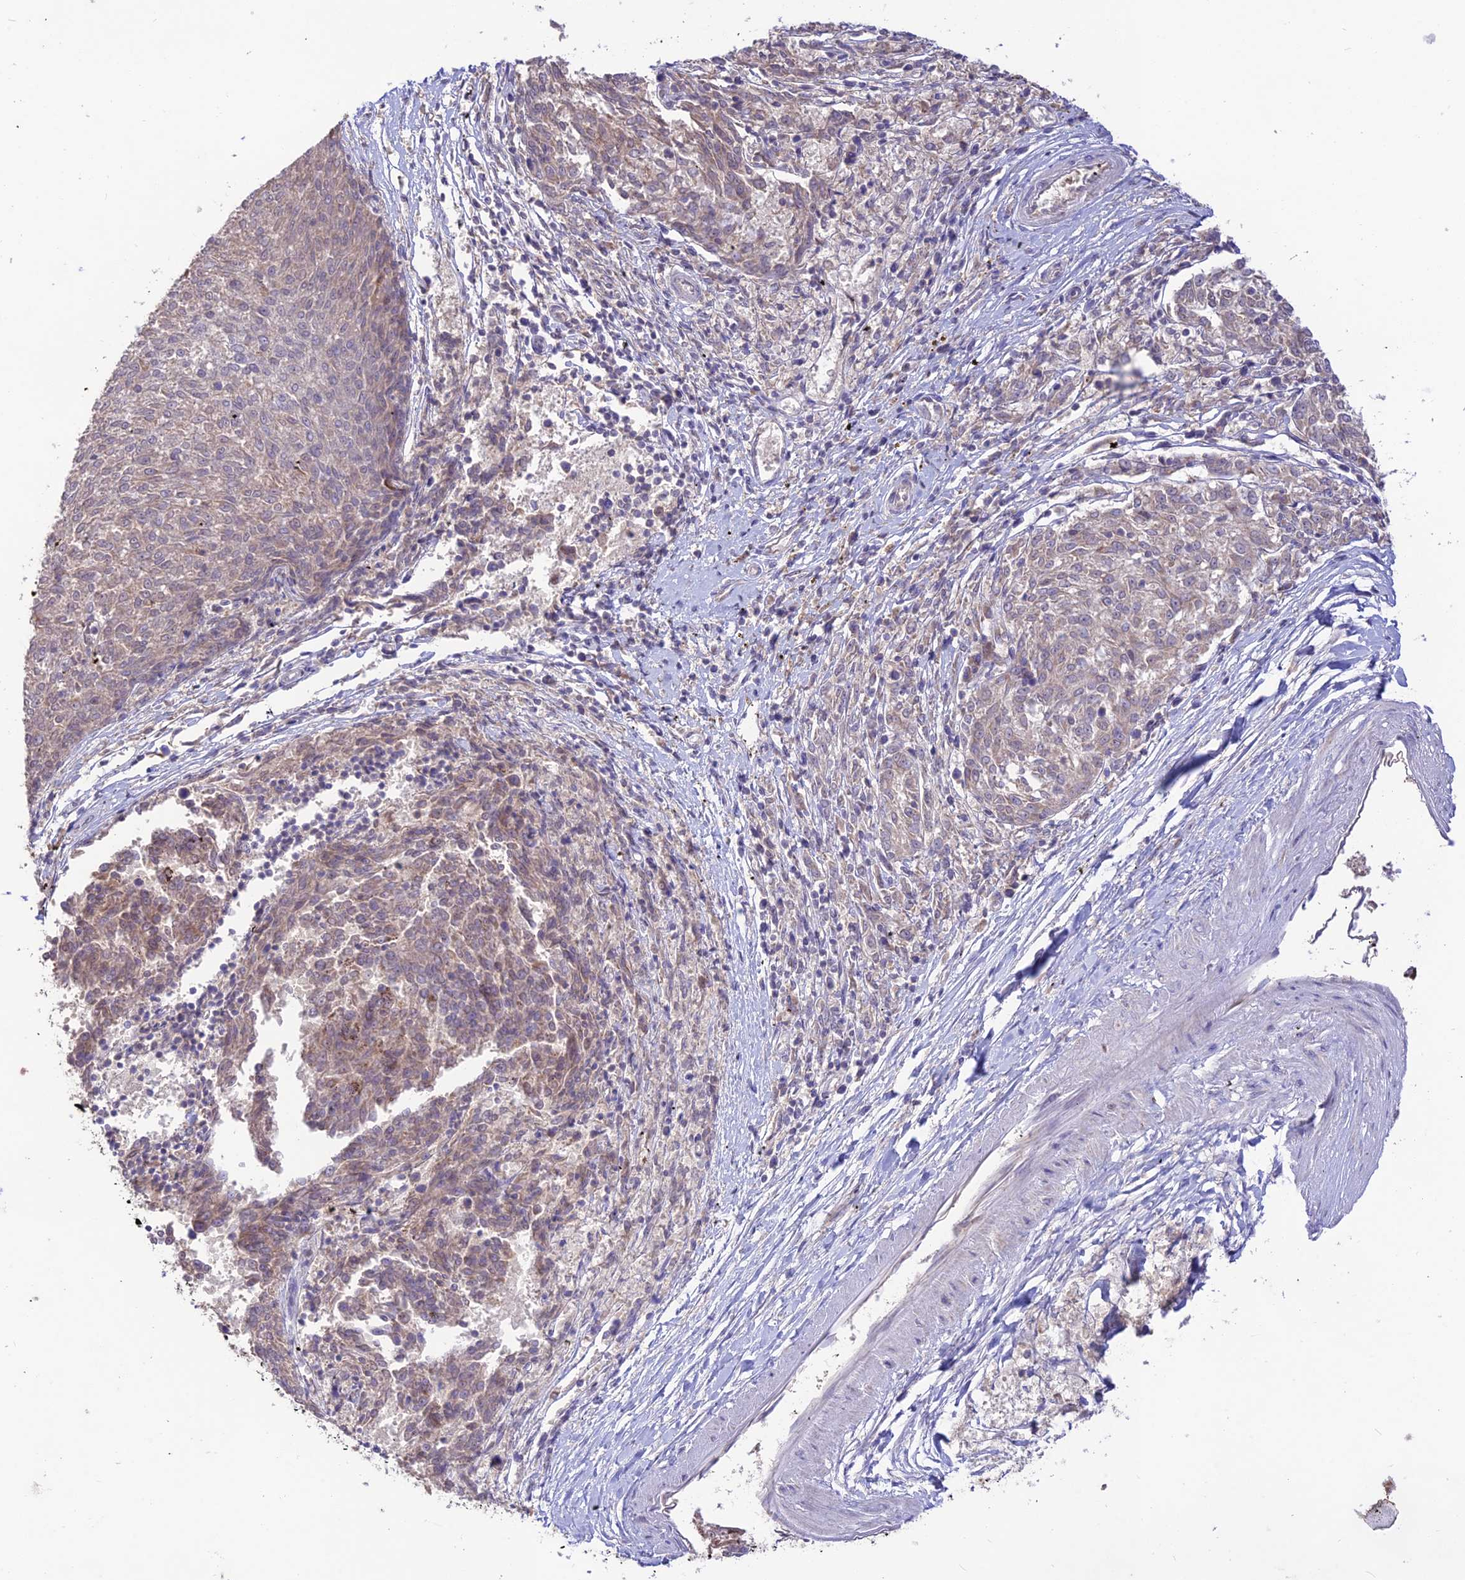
{"staining": {"intensity": "weak", "quantity": "<25%", "location": "cytoplasmic/membranous"}, "tissue": "melanoma", "cell_type": "Tumor cells", "image_type": "cancer", "snomed": [{"axis": "morphology", "description": "Malignant melanoma, NOS"}, {"axis": "topography", "description": "Skin"}], "caption": "Tumor cells are negative for protein expression in human malignant melanoma.", "gene": "TMEM259", "patient": {"sex": "female", "age": 72}}